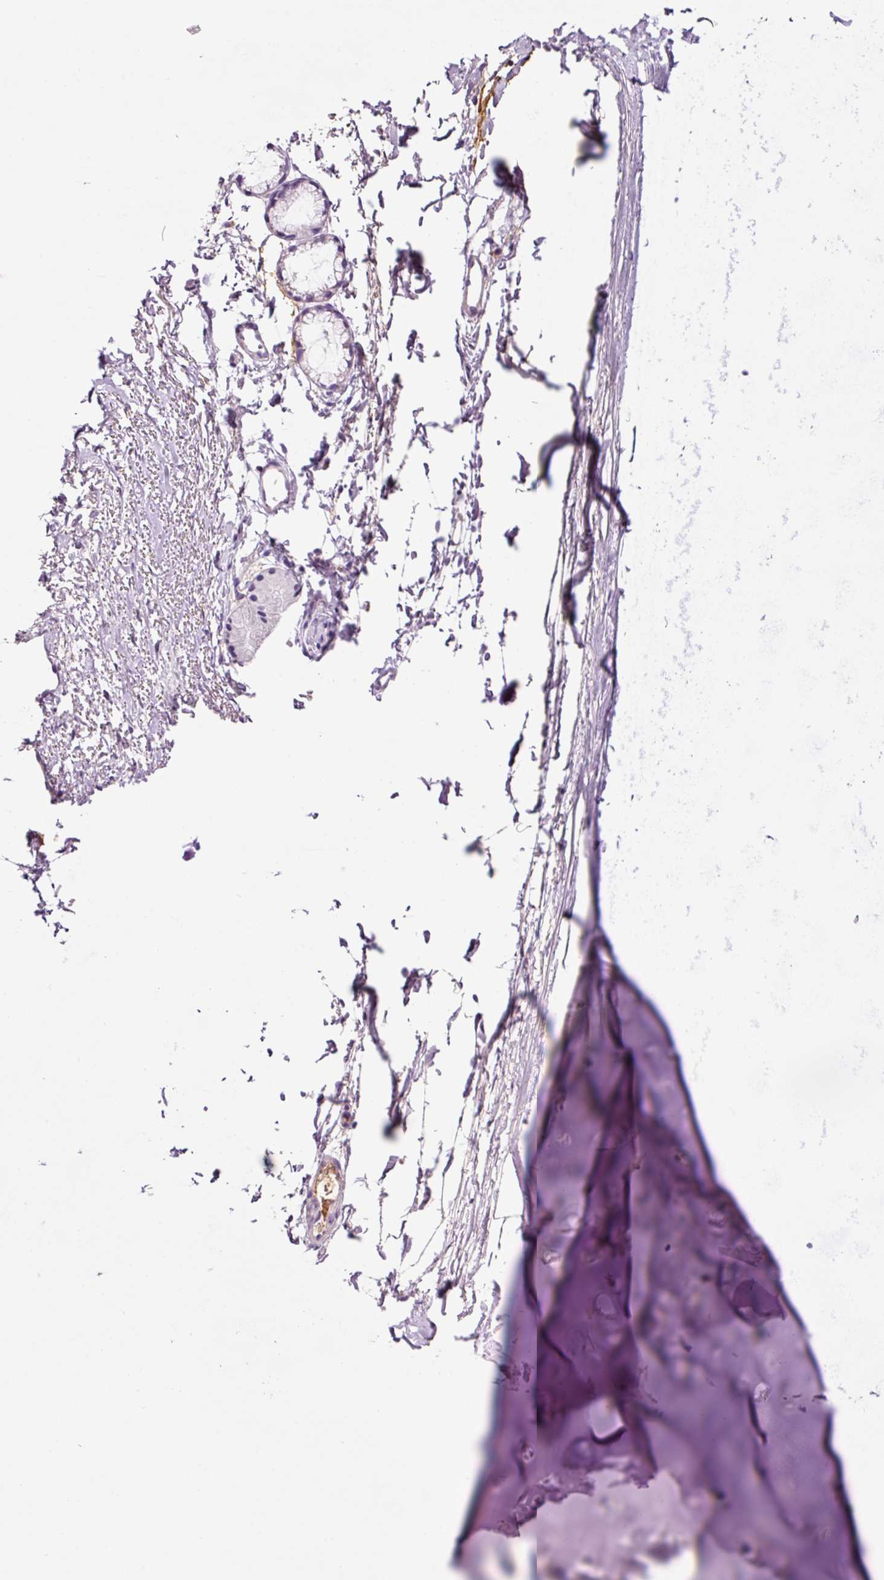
{"staining": {"intensity": "negative", "quantity": "none", "location": "none"}, "tissue": "adipose tissue", "cell_type": "Adipocytes", "image_type": "normal", "snomed": [{"axis": "morphology", "description": "Normal tissue, NOS"}, {"axis": "topography", "description": "Cartilage tissue"}, {"axis": "topography", "description": "Nasopharynx"}], "caption": "Human adipose tissue stained for a protein using immunohistochemistry shows no positivity in adipocytes.", "gene": "DPPA4", "patient": {"sex": "male", "age": 56}}